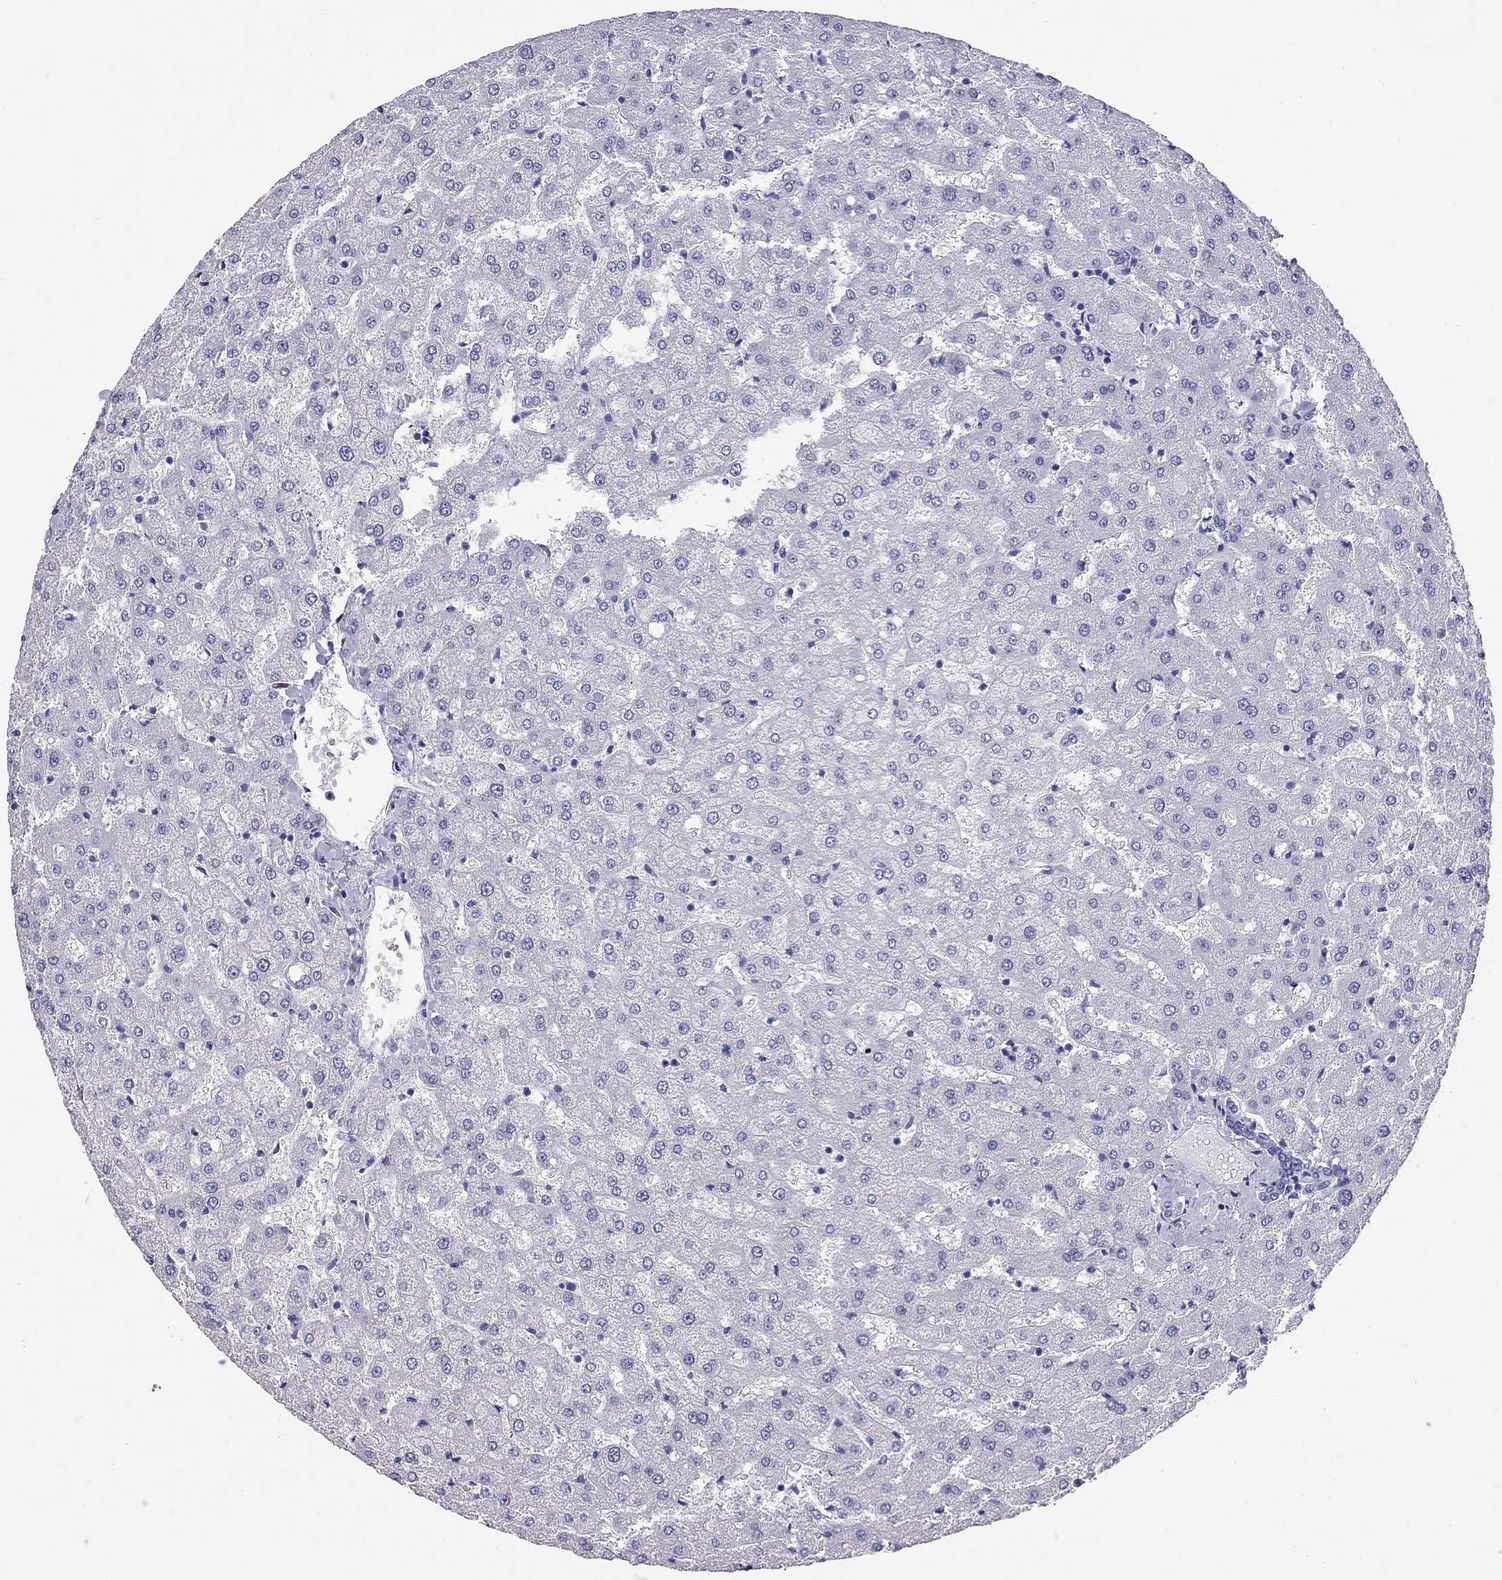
{"staining": {"intensity": "negative", "quantity": "none", "location": "none"}, "tissue": "liver", "cell_type": "Cholangiocytes", "image_type": "normal", "snomed": [{"axis": "morphology", "description": "Normal tissue, NOS"}, {"axis": "topography", "description": "Liver"}], "caption": "Image shows no significant protein expression in cholangiocytes of normal liver. (DAB (3,3'-diaminobenzidine) immunohistochemistry (IHC), high magnification).", "gene": "CALHM1", "patient": {"sex": "female", "age": 50}}